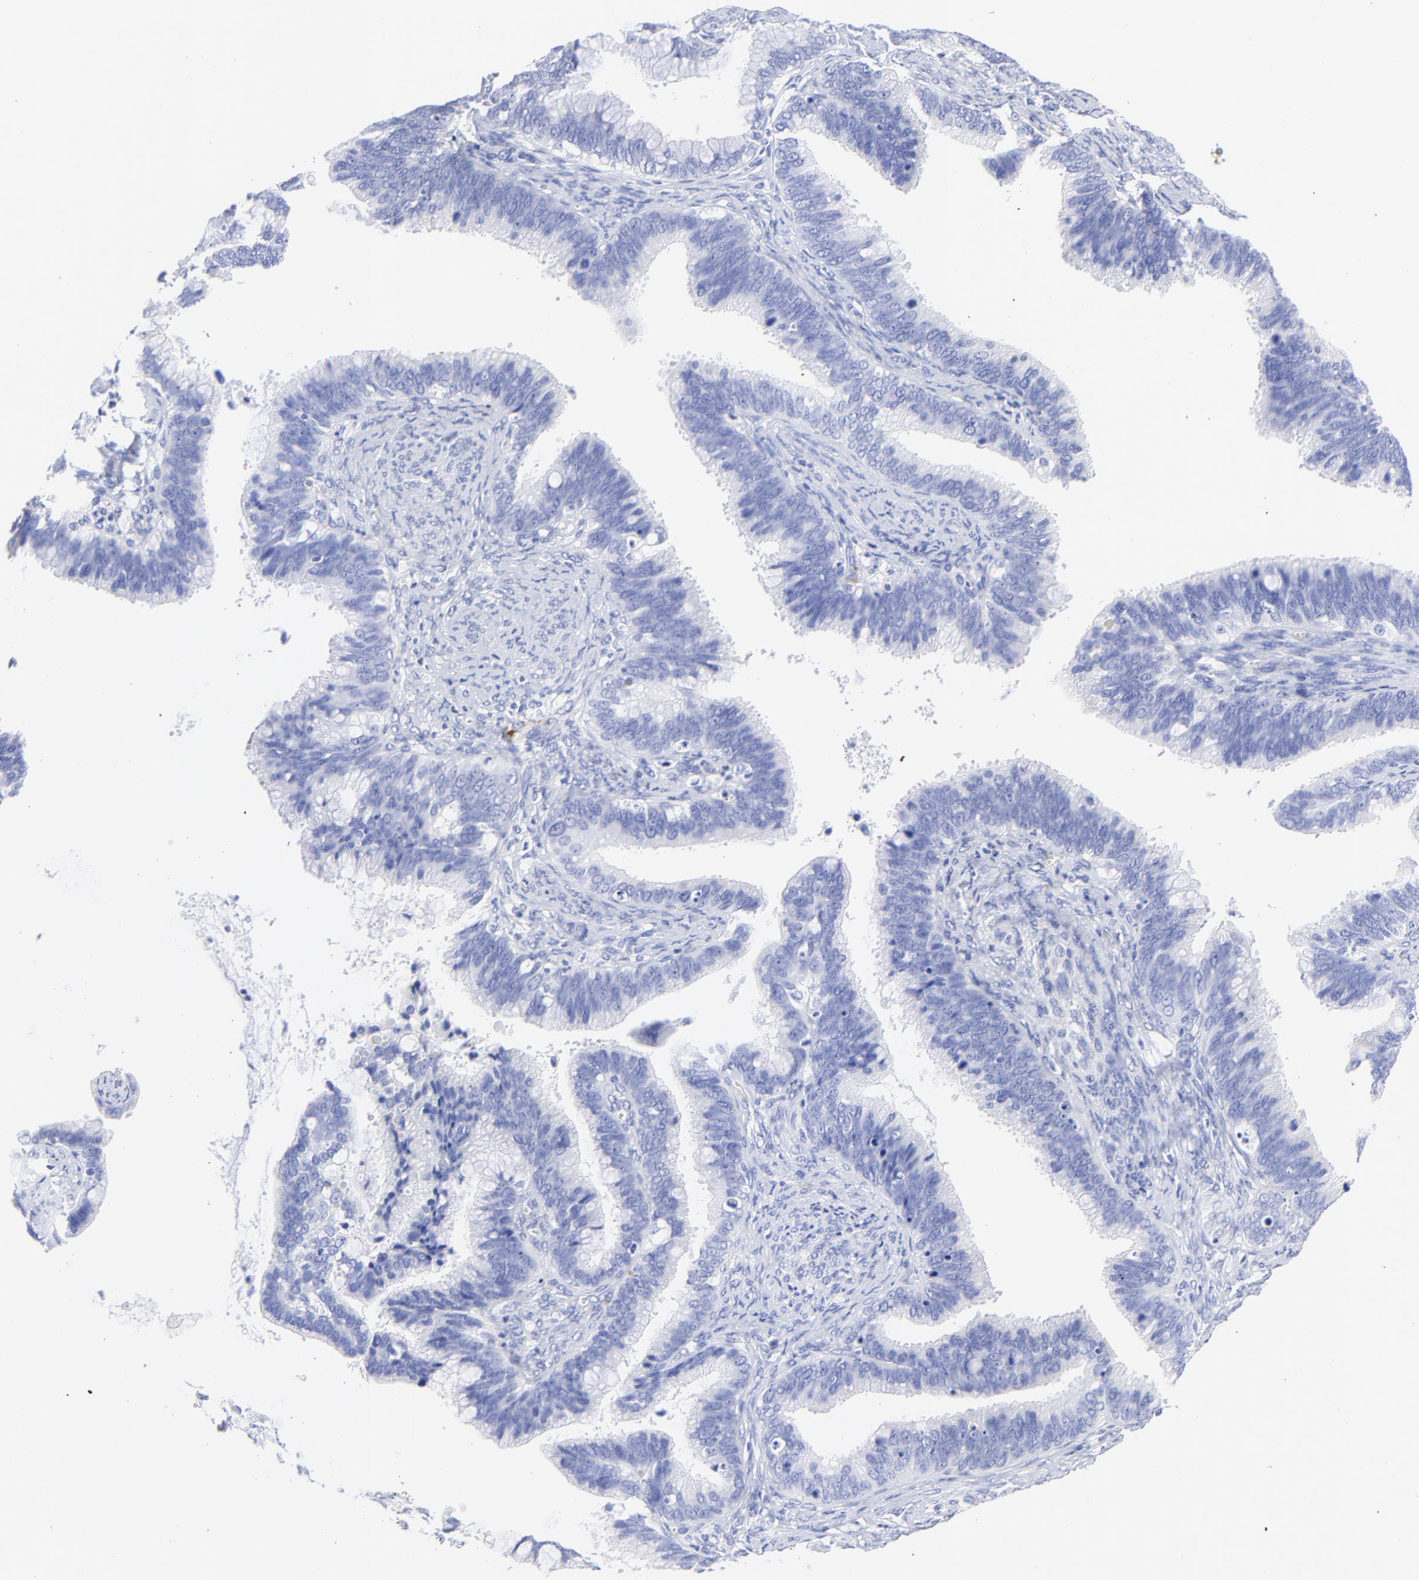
{"staining": {"intensity": "negative", "quantity": "none", "location": "none"}, "tissue": "cervical cancer", "cell_type": "Tumor cells", "image_type": "cancer", "snomed": [{"axis": "morphology", "description": "Adenocarcinoma, NOS"}, {"axis": "topography", "description": "Cervix"}], "caption": "Immunohistochemistry (IHC) photomicrograph of cervical cancer stained for a protein (brown), which demonstrates no staining in tumor cells. The staining was performed using DAB to visualize the protein expression in brown, while the nuclei were stained in blue with hematoxylin (Magnification: 20x).", "gene": "C1QTNF6", "patient": {"sex": "female", "age": 47}}